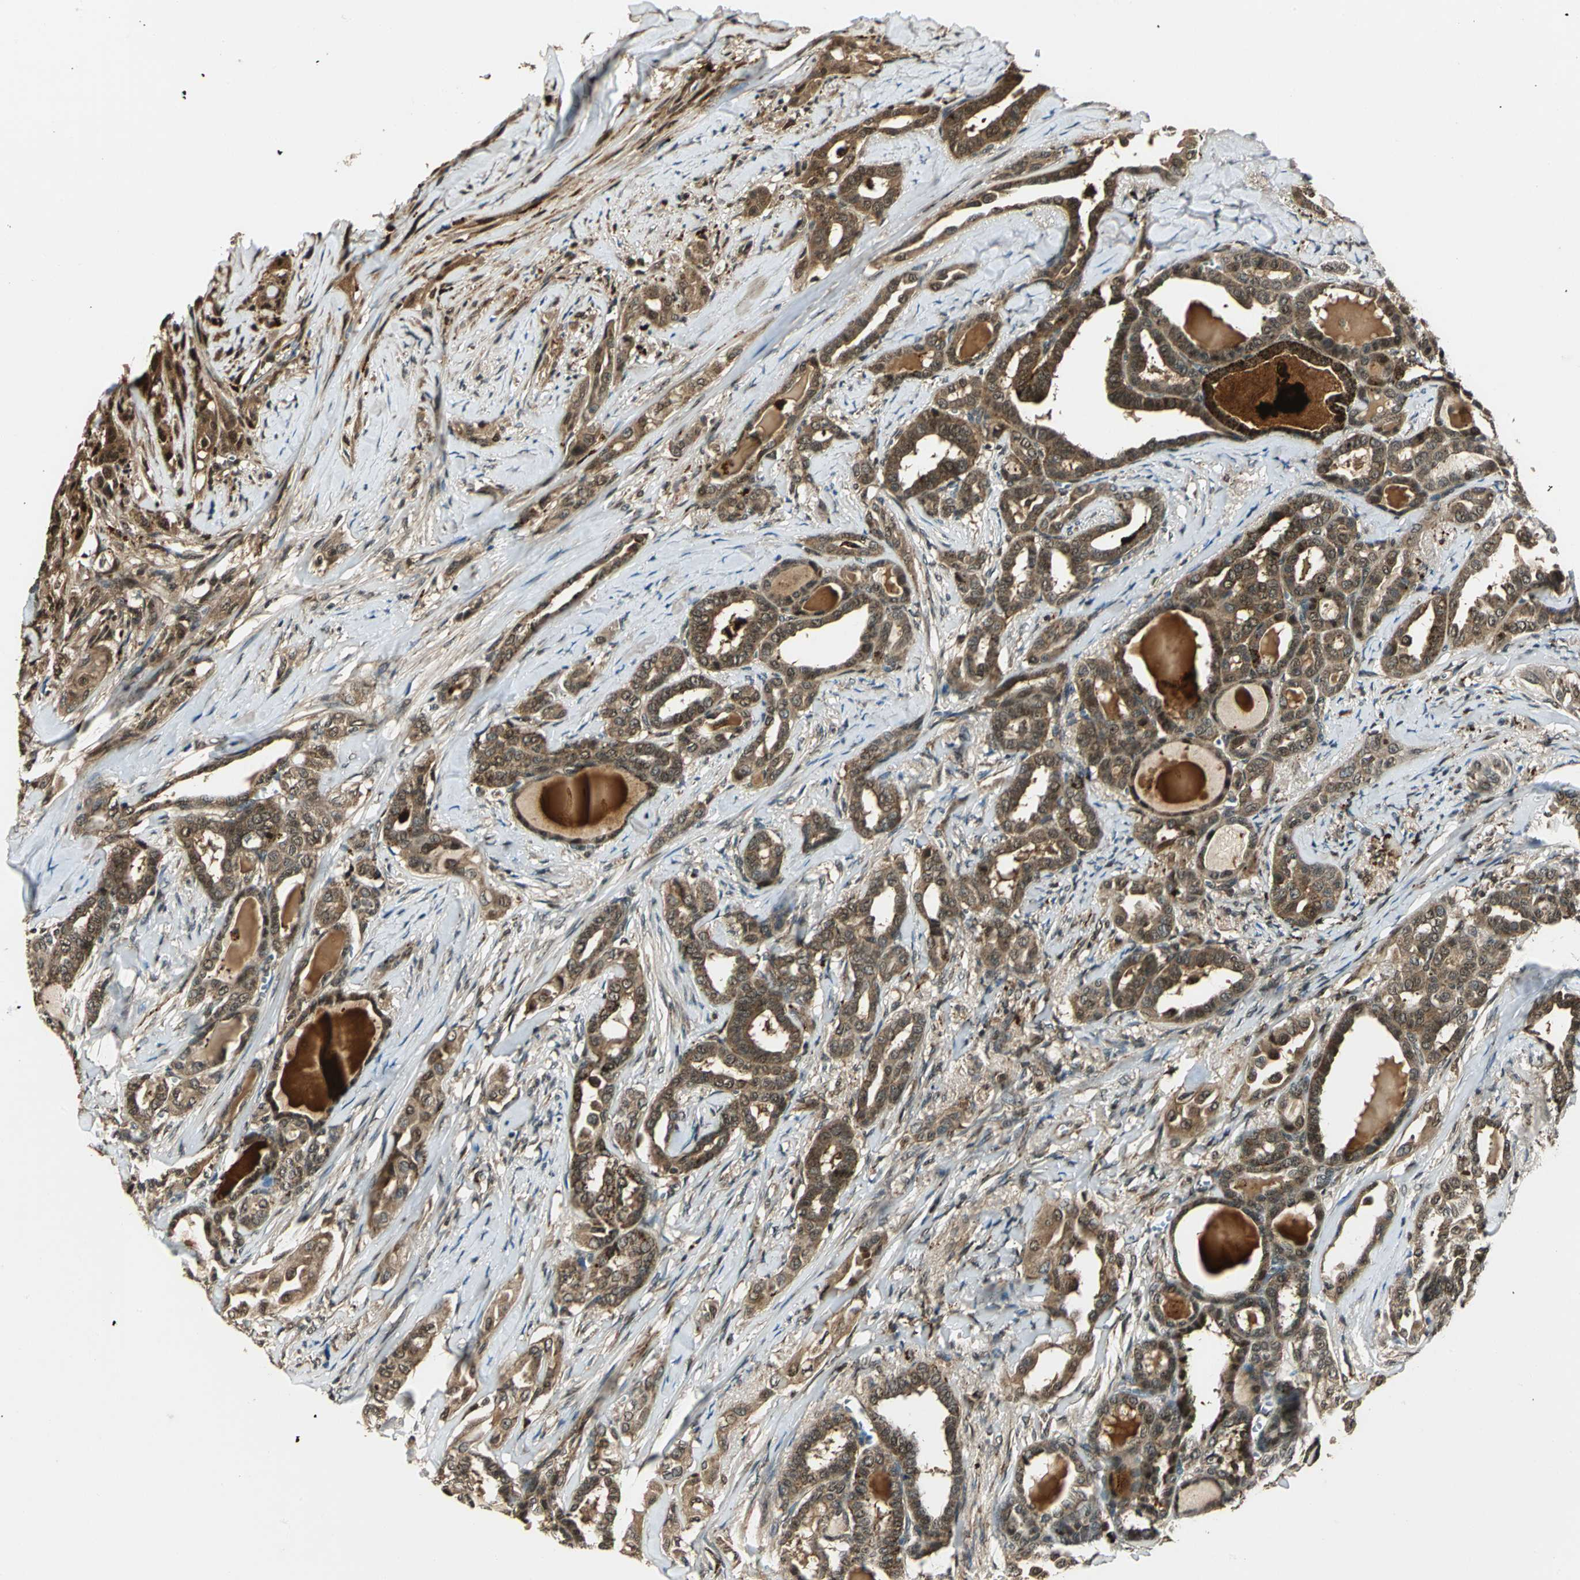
{"staining": {"intensity": "moderate", "quantity": ">75%", "location": "cytoplasmic/membranous,nuclear"}, "tissue": "thyroid cancer", "cell_type": "Tumor cells", "image_type": "cancer", "snomed": [{"axis": "morphology", "description": "Carcinoma, NOS"}, {"axis": "topography", "description": "Thyroid gland"}], "caption": "Immunohistochemistry (DAB (3,3'-diaminobenzidine)) staining of human thyroid carcinoma shows moderate cytoplasmic/membranous and nuclear protein expression in approximately >75% of tumor cells.", "gene": "PPP1R13L", "patient": {"sex": "female", "age": 91}}